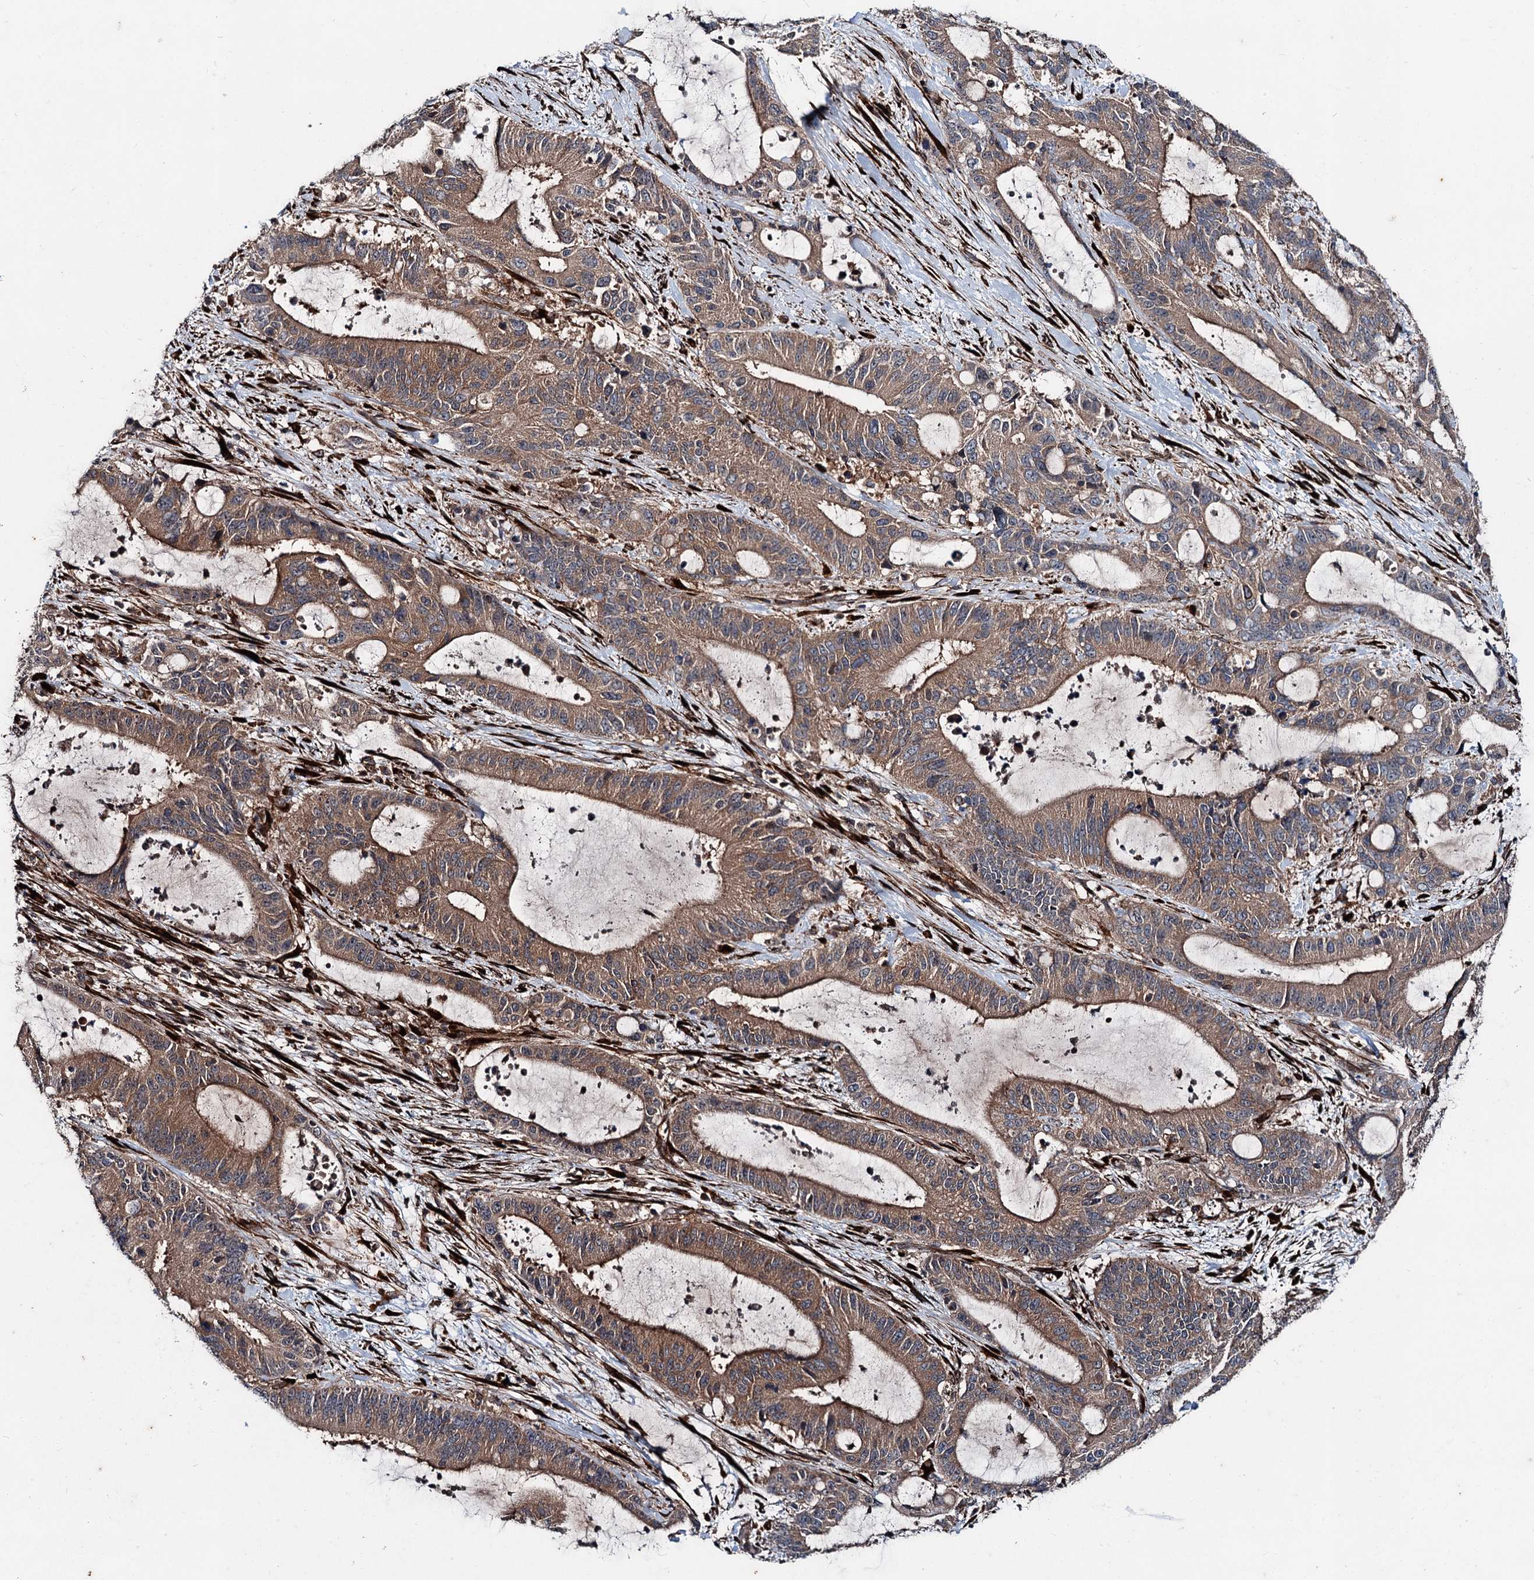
{"staining": {"intensity": "moderate", "quantity": ">75%", "location": "cytoplasmic/membranous"}, "tissue": "liver cancer", "cell_type": "Tumor cells", "image_type": "cancer", "snomed": [{"axis": "morphology", "description": "Normal tissue, NOS"}, {"axis": "morphology", "description": "Cholangiocarcinoma"}, {"axis": "topography", "description": "Liver"}, {"axis": "topography", "description": "Peripheral nerve tissue"}], "caption": "Cholangiocarcinoma (liver) stained for a protein demonstrates moderate cytoplasmic/membranous positivity in tumor cells.", "gene": "DDIAS", "patient": {"sex": "female", "age": 73}}